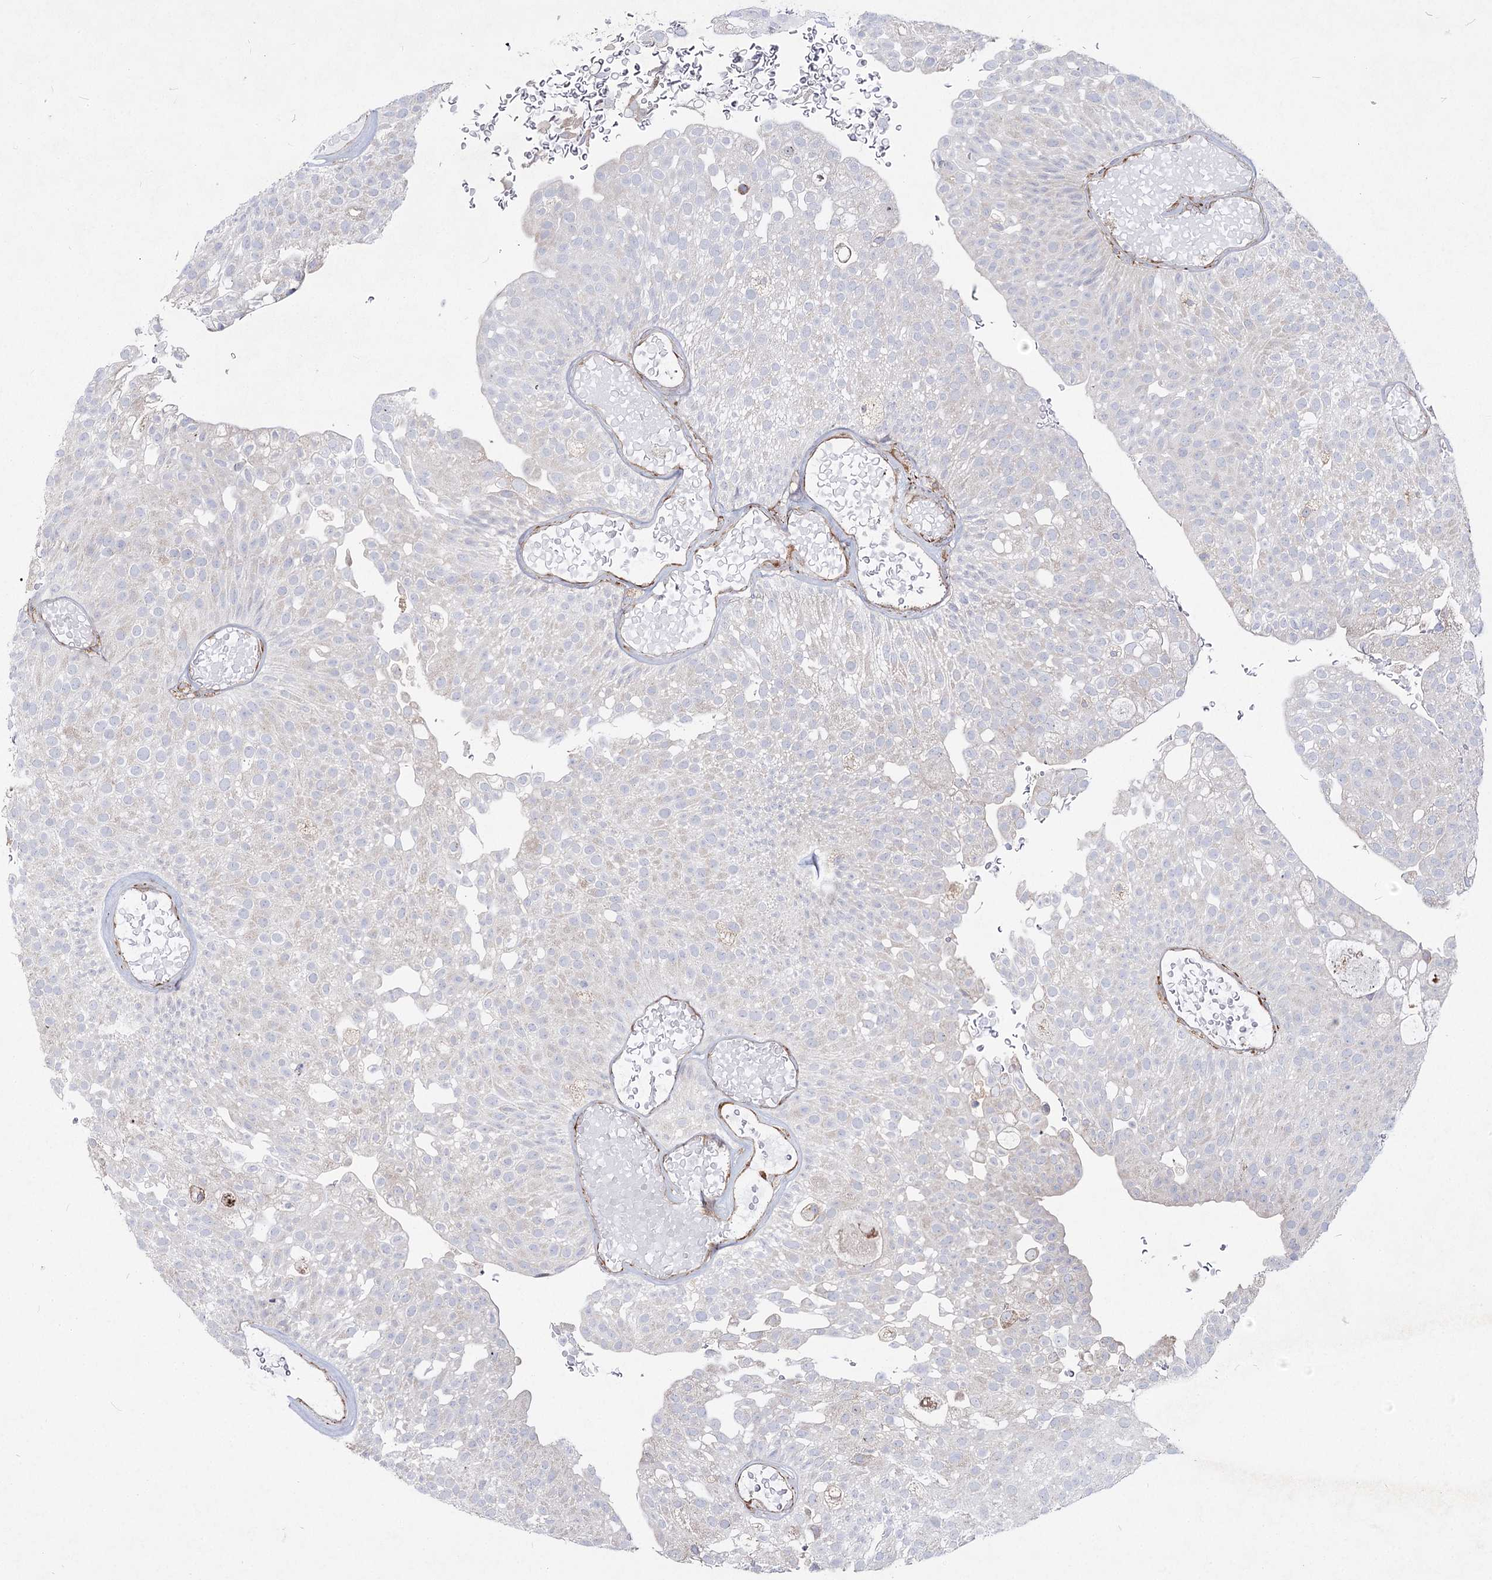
{"staining": {"intensity": "negative", "quantity": "none", "location": "none"}, "tissue": "urothelial cancer", "cell_type": "Tumor cells", "image_type": "cancer", "snomed": [{"axis": "morphology", "description": "Urothelial carcinoma, Low grade"}, {"axis": "topography", "description": "Urinary bladder"}], "caption": "DAB immunohistochemical staining of low-grade urothelial carcinoma shows no significant staining in tumor cells.", "gene": "NHLRC2", "patient": {"sex": "male", "age": 78}}